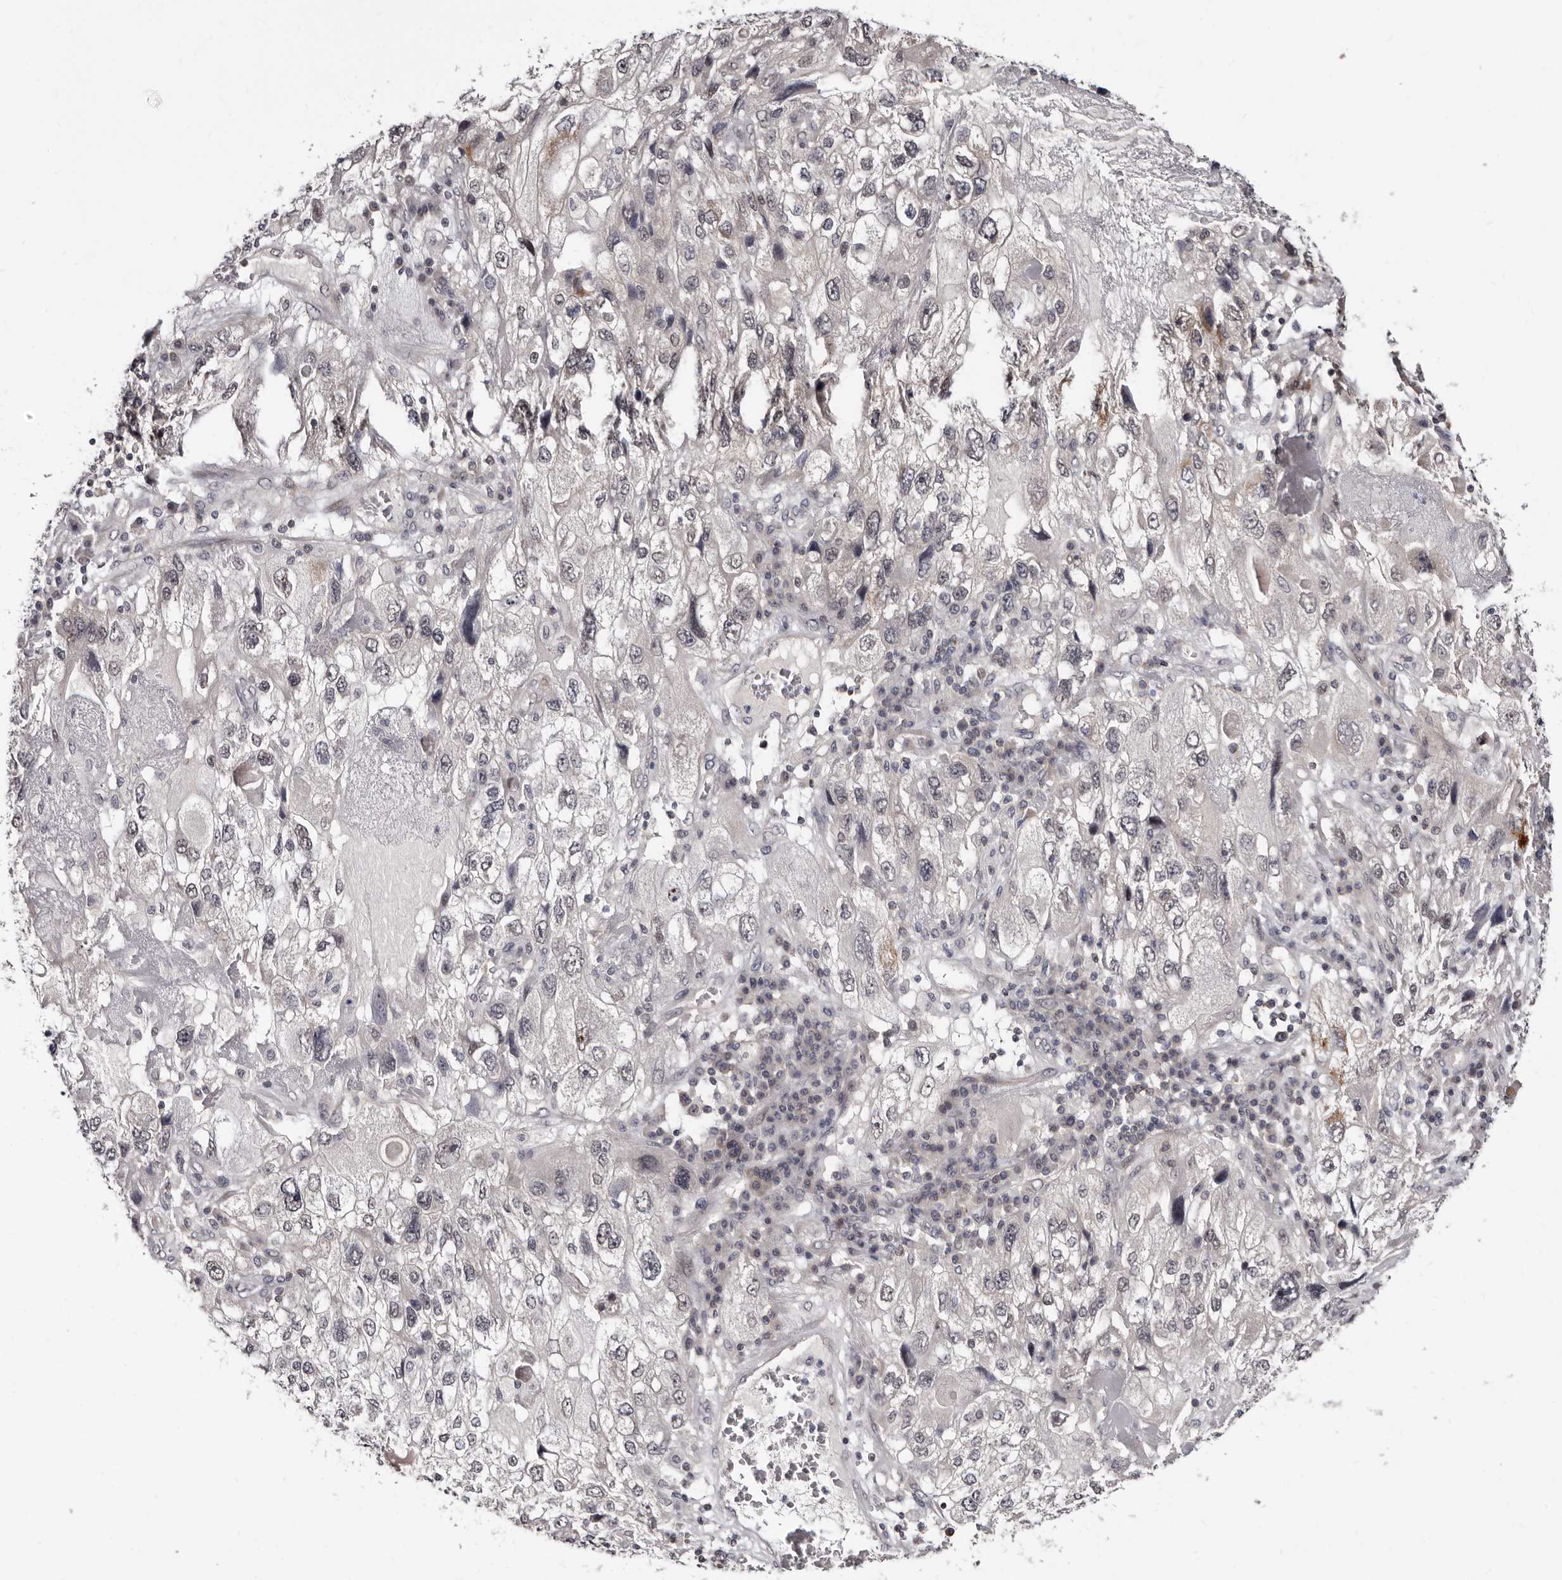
{"staining": {"intensity": "negative", "quantity": "none", "location": "none"}, "tissue": "endometrial cancer", "cell_type": "Tumor cells", "image_type": "cancer", "snomed": [{"axis": "morphology", "description": "Adenocarcinoma, NOS"}, {"axis": "topography", "description": "Endometrium"}], "caption": "Tumor cells are negative for protein expression in human endometrial cancer (adenocarcinoma).", "gene": "PHF20L1", "patient": {"sex": "female", "age": 49}}